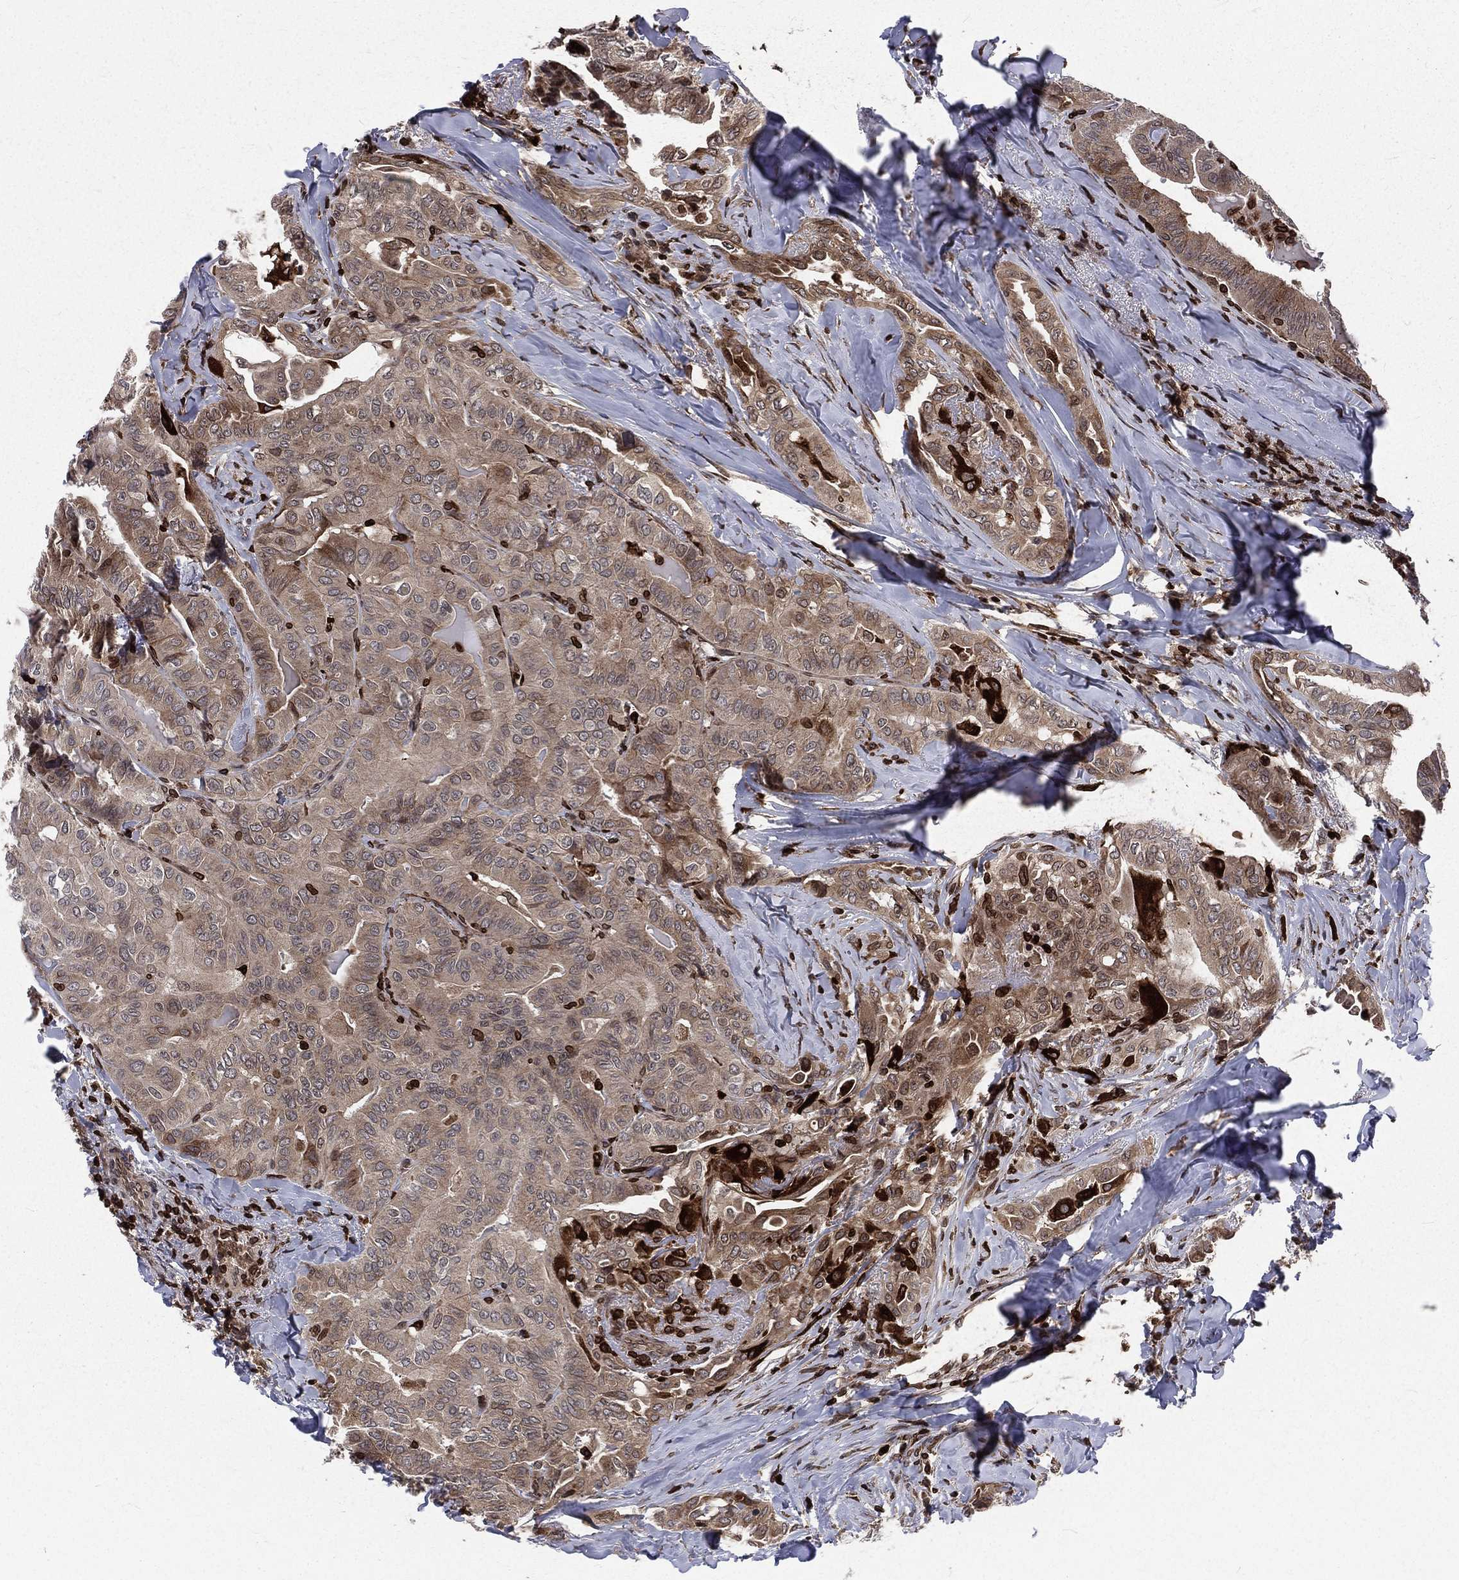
{"staining": {"intensity": "weak", "quantity": "<25%", "location": "cytoplasmic/membranous"}, "tissue": "thyroid cancer", "cell_type": "Tumor cells", "image_type": "cancer", "snomed": [{"axis": "morphology", "description": "Papillary adenocarcinoma, NOS"}, {"axis": "topography", "description": "Thyroid gland"}], "caption": "This micrograph is of papillary adenocarcinoma (thyroid) stained with immunohistochemistry (IHC) to label a protein in brown with the nuclei are counter-stained blue. There is no expression in tumor cells.", "gene": "LBR", "patient": {"sex": "female", "age": 68}}